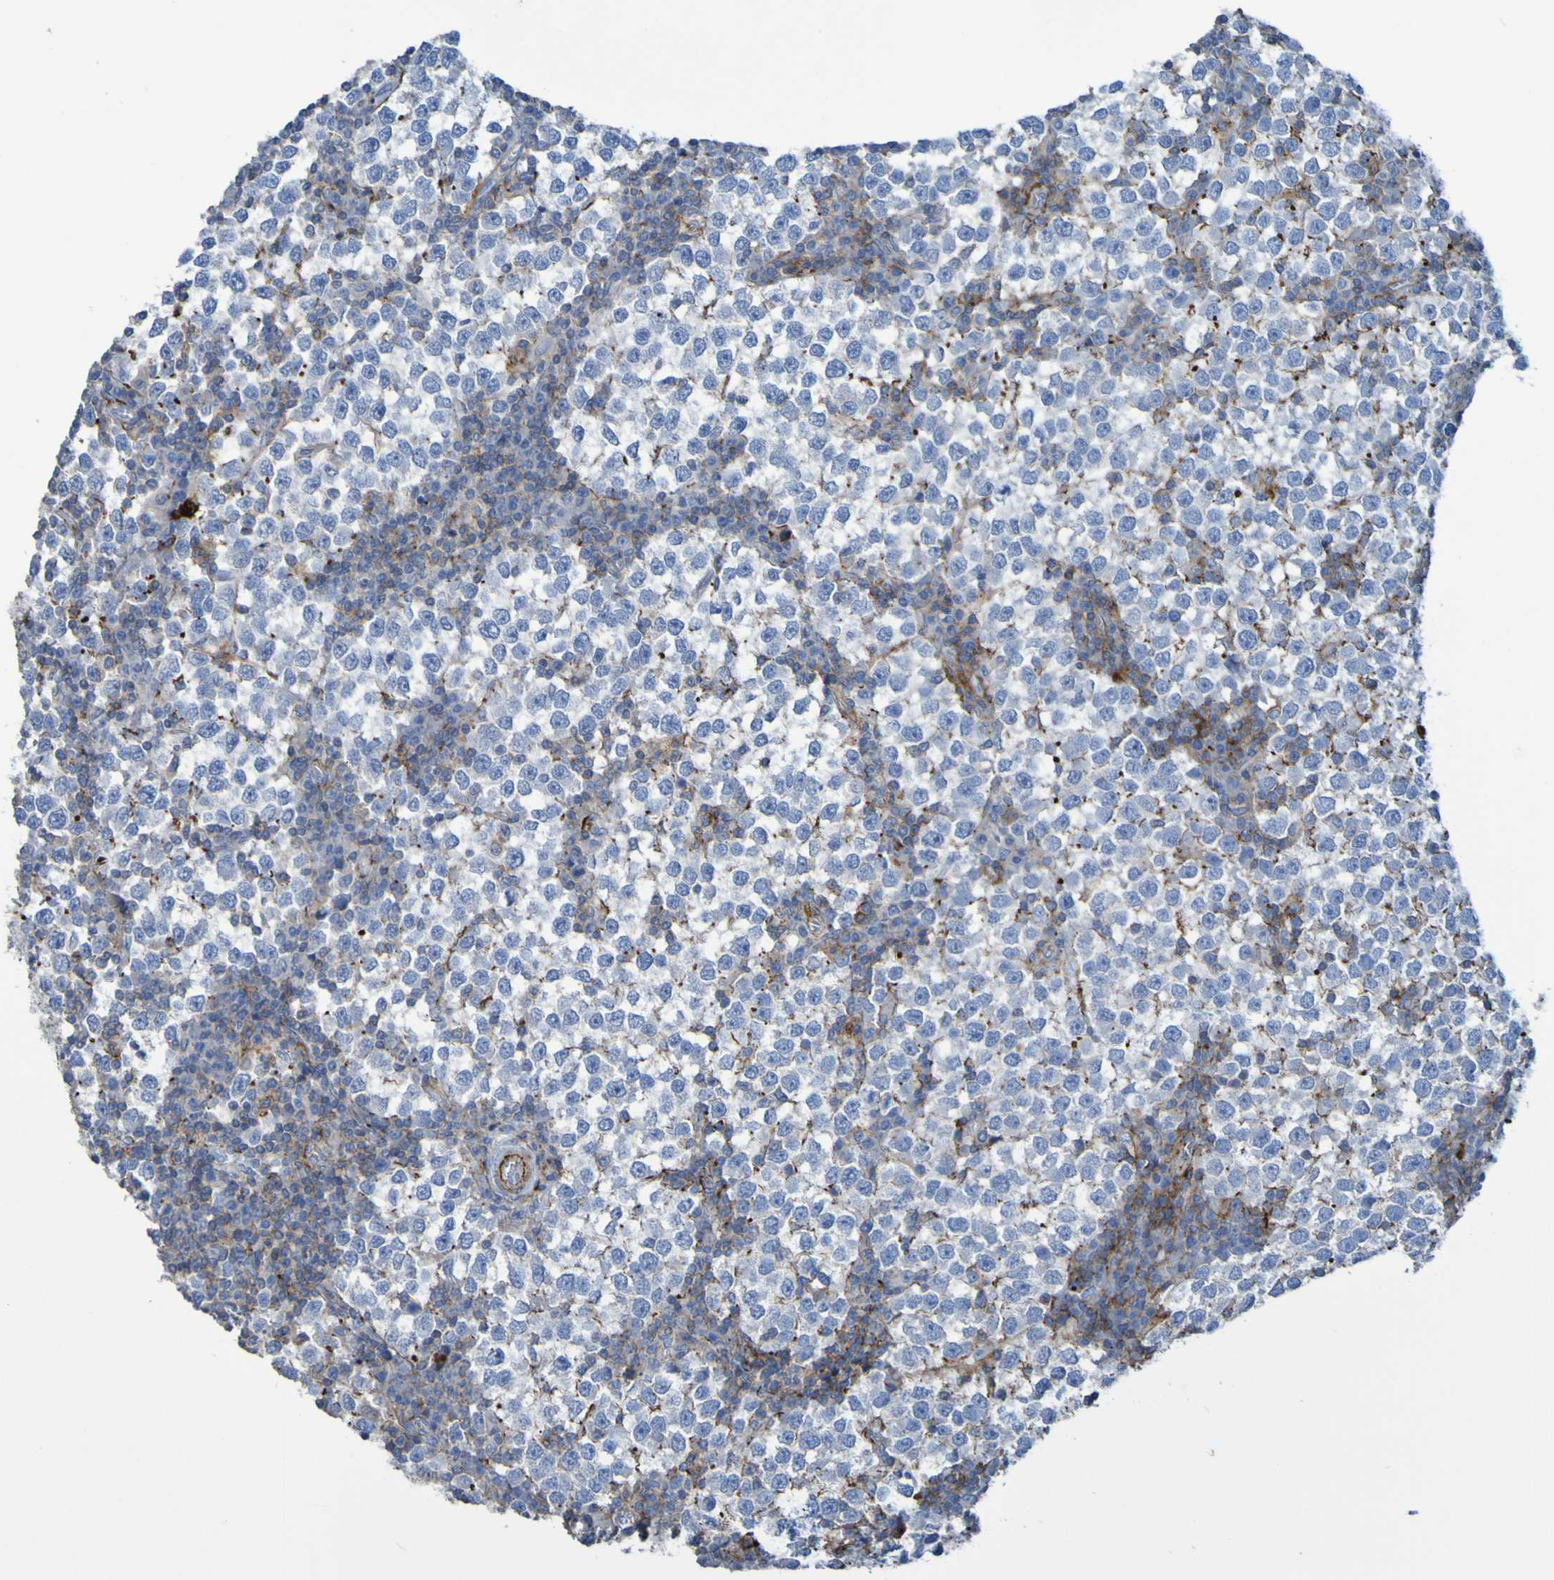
{"staining": {"intensity": "negative", "quantity": "none", "location": "none"}, "tissue": "testis cancer", "cell_type": "Tumor cells", "image_type": "cancer", "snomed": [{"axis": "morphology", "description": "Seminoma, NOS"}, {"axis": "topography", "description": "Testis"}], "caption": "Protein analysis of seminoma (testis) demonstrates no significant staining in tumor cells.", "gene": "RNF182", "patient": {"sex": "male", "age": 65}}